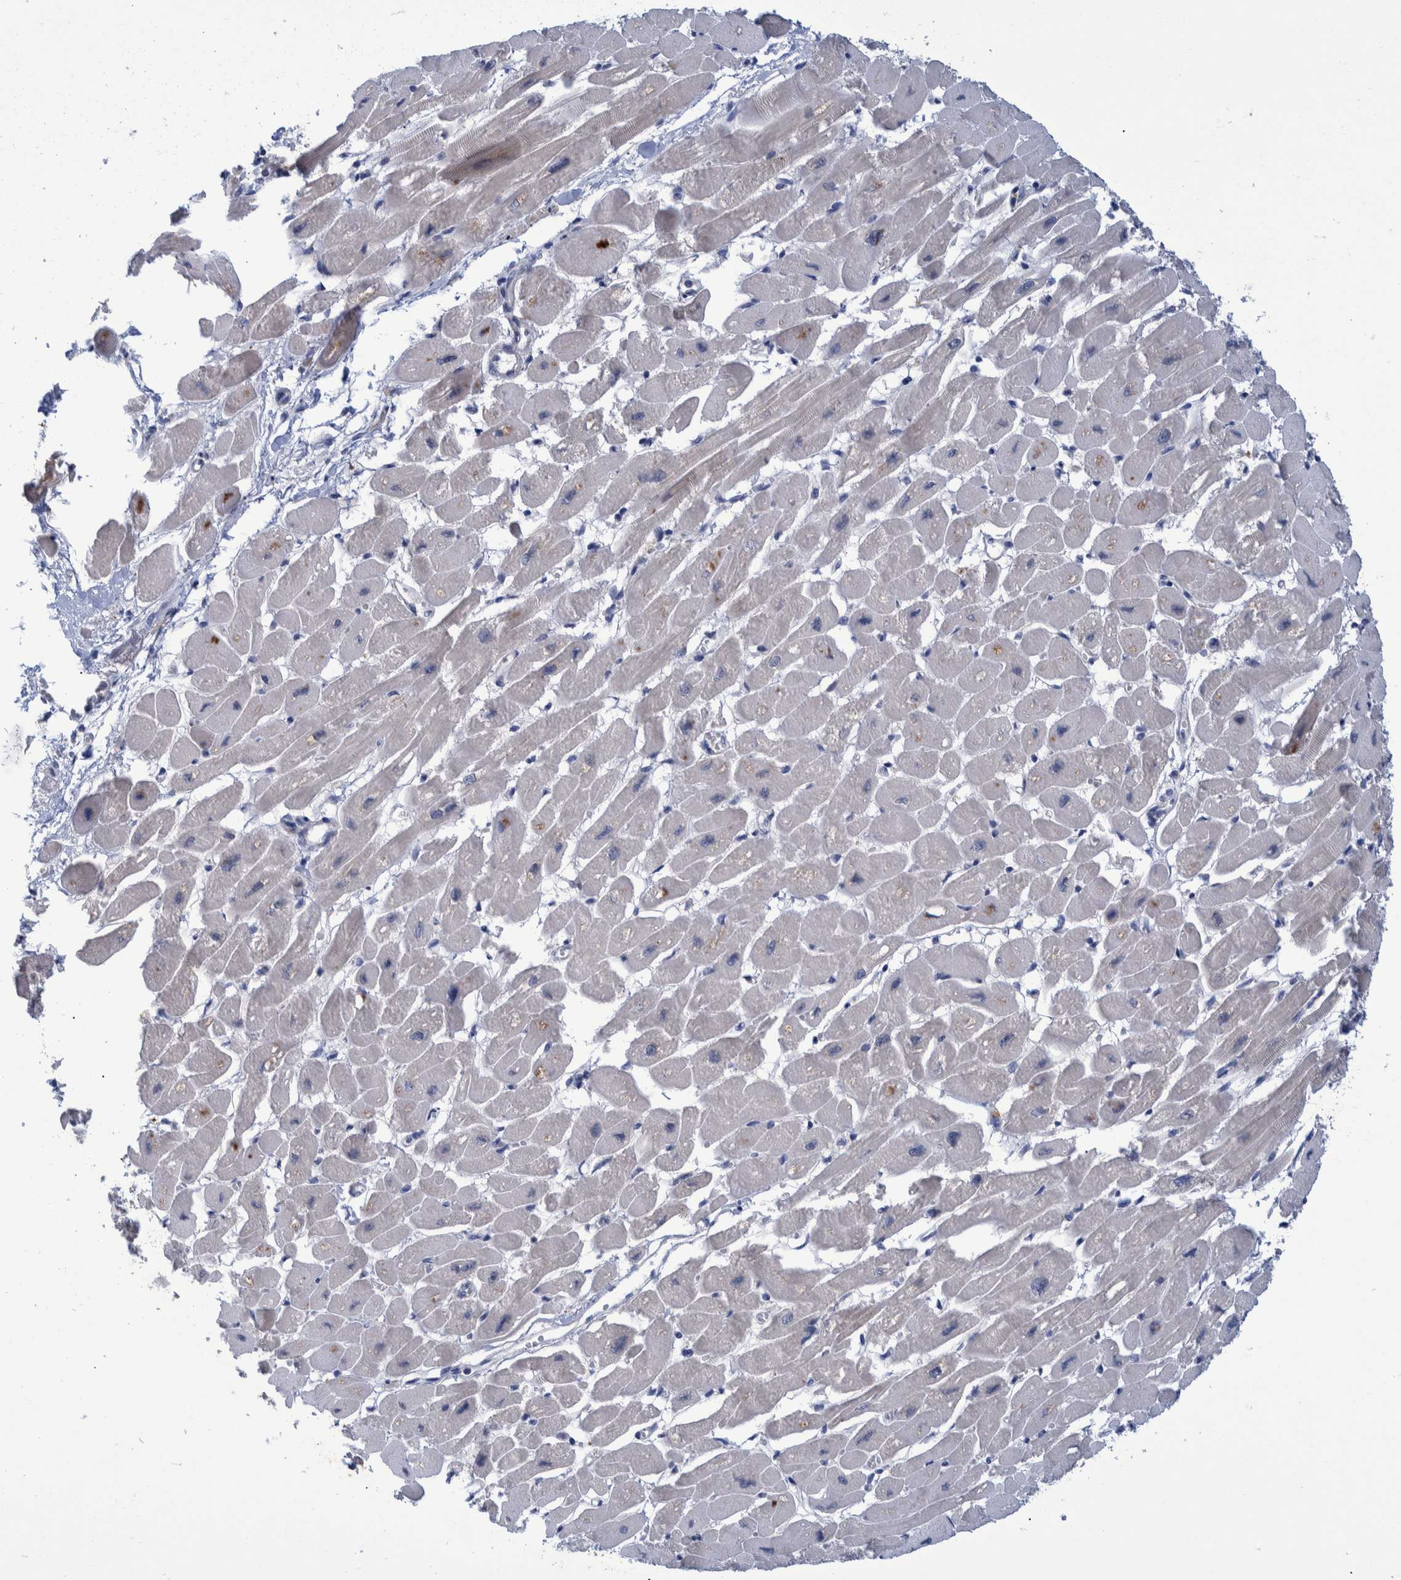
{"staining": {"intensity": "moderate", "quantity": "25%-75%", "location": "cytoplasmic/membranous"}, "tissue": "heart muscle", "cell_type": "Cardiomyocytes", "image_type": "normal", "snomed": [{"axis": "morphology", "description": "Normal tissue, NOS"}, {"axis": "topography", "description": "Heart"}], "caption": "DAB immunohistochemical staining of normal human heart muscle displays moderate cytoplasmic/membranous protein staining in approximately 25%-75% of cardiomyocytes. Using DAB (brown) and hematoxylin (blue) stains, captured at high magnification using brightfield microscopy.", "gene": "PCYT2", "patient": {"sex": "female", "age": 54}}